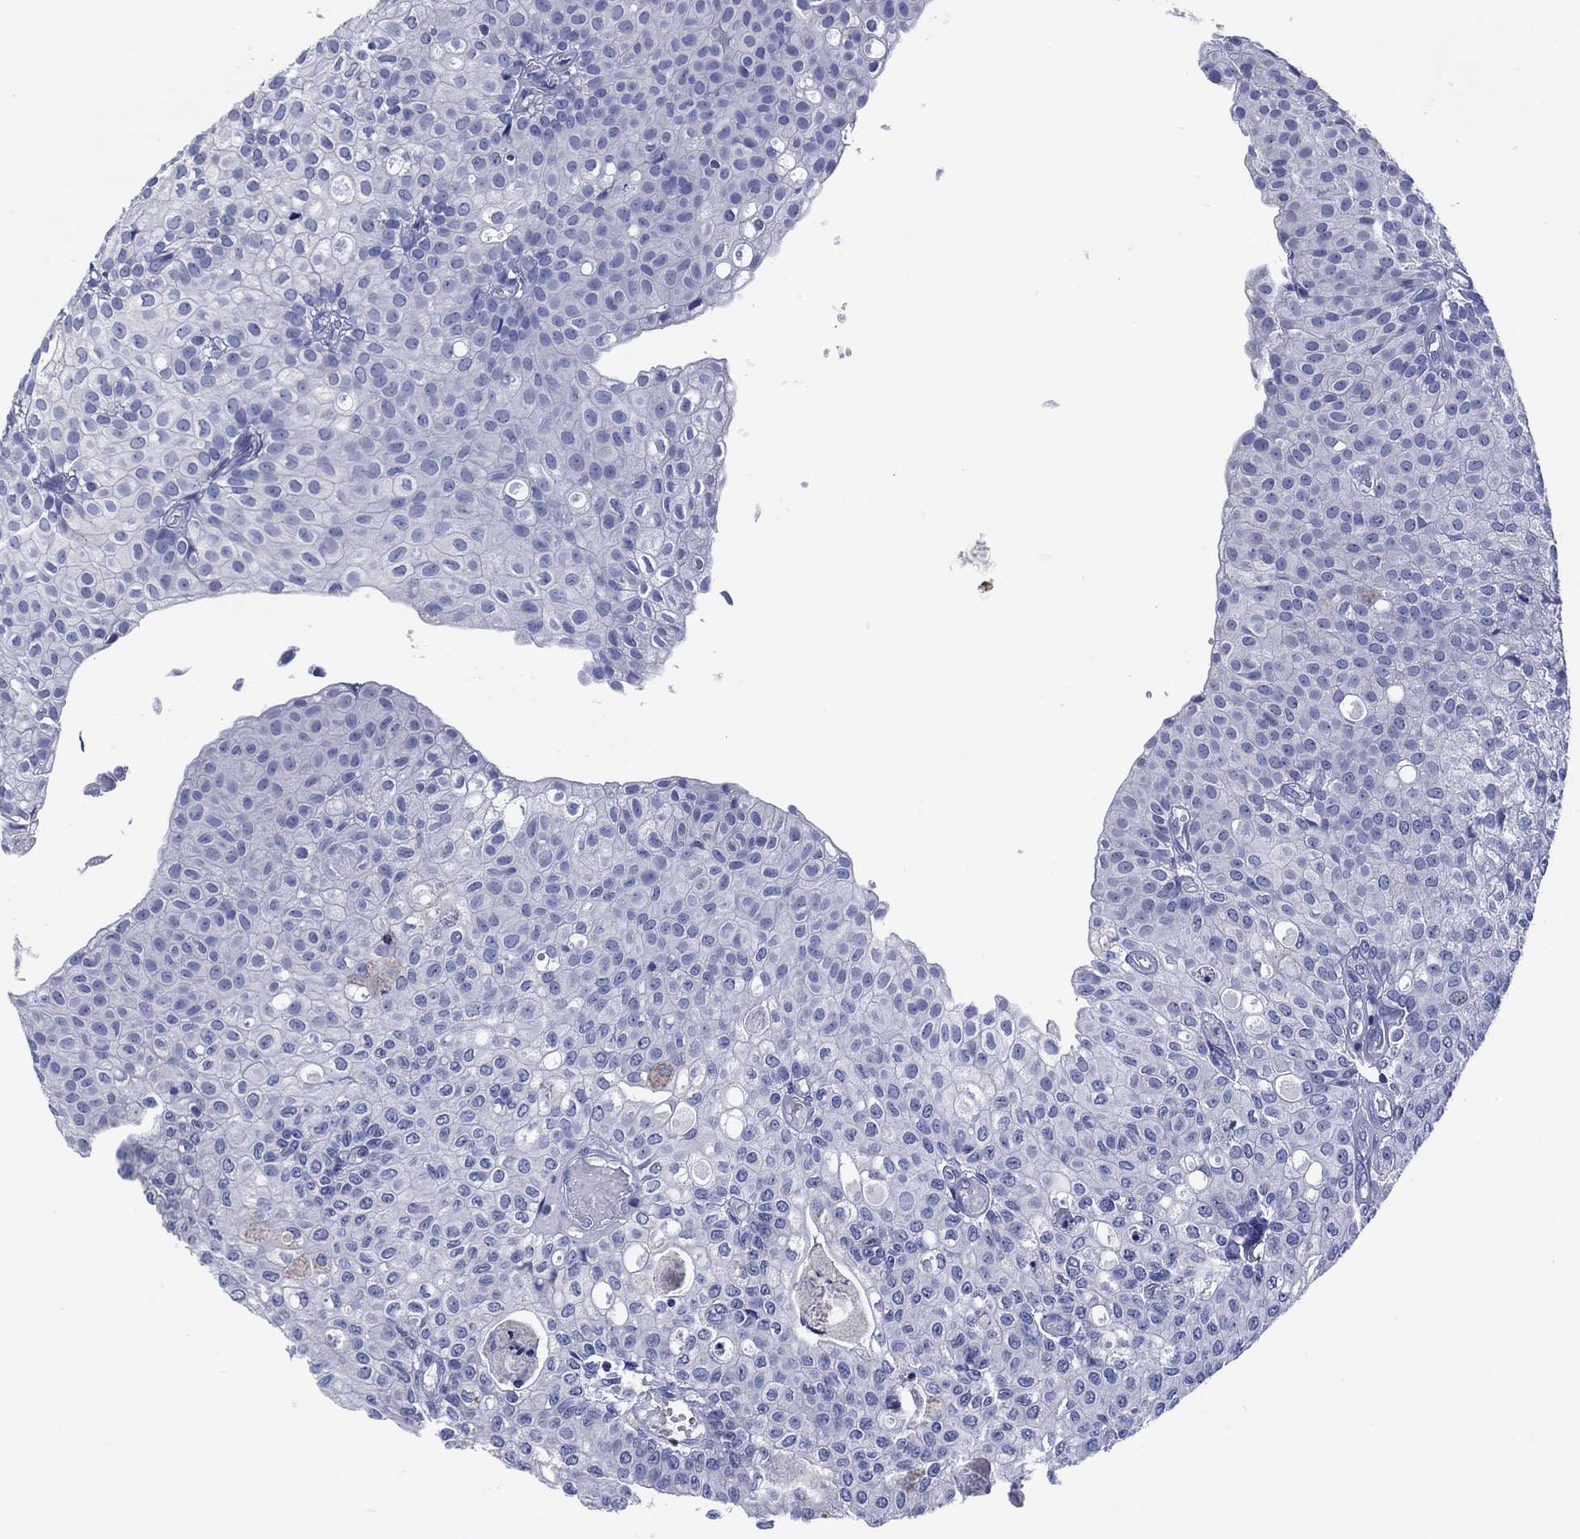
{"staining": {"intensity": "negative", "quantity": "none", "location": "none"}, "tissue": "urothelial cancer", "cell_type": "Tumor cells", "image_type": "cancer", "snomed": [{"axis": "morphology", "description": "Urothelial carcinoma, Low grade"}, {"axis": "topography", "description": "Urinary bladder"}], "caption": "Protein analysis of urothelial carcinoma (low-grade) reveals no significant expression in tumor cells.", "gene": "USP26", "patient": {"sex": "male", "age": 89}}